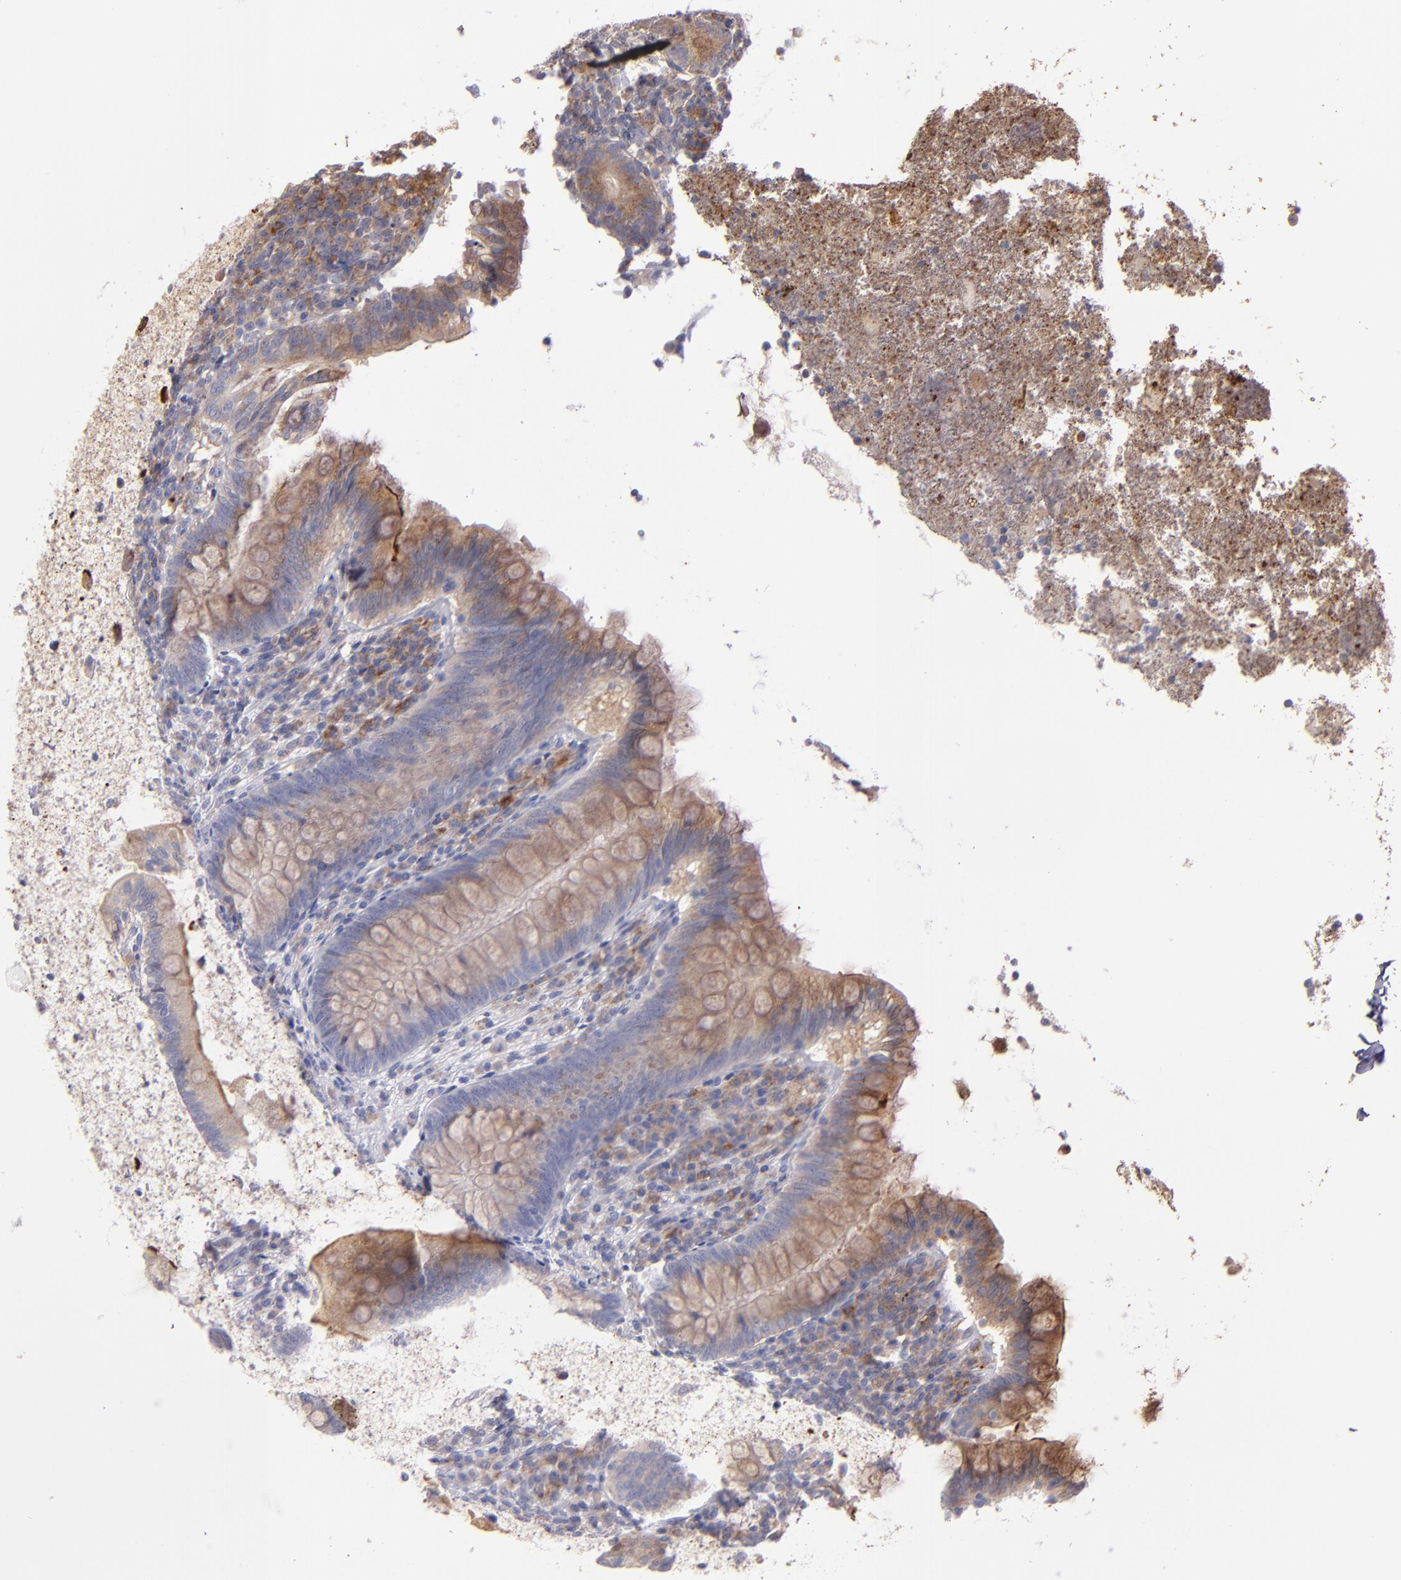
{"staining": {"intensity": "weak", "quantity": ">75%", "location": "cytoplasmic/membranous"}, "tissue": "appendix", "cell_type": "Glandular cells", "image_type": "normal", "snomed": [{"axis": "morphology", "description": "Normal tissue, NOS"}, {"axis": "topography", "description": "Appendix"}], "caption": "A photomicrograph of appendix stained for a protein demonstrates weak cytoplasmic/membranous brown staining in glandular cells. Ihc stains the protein in brown and the nuclei are stained blue.", "gene": "IFIH1", "patient": {"sex": "female", "age": 66}}